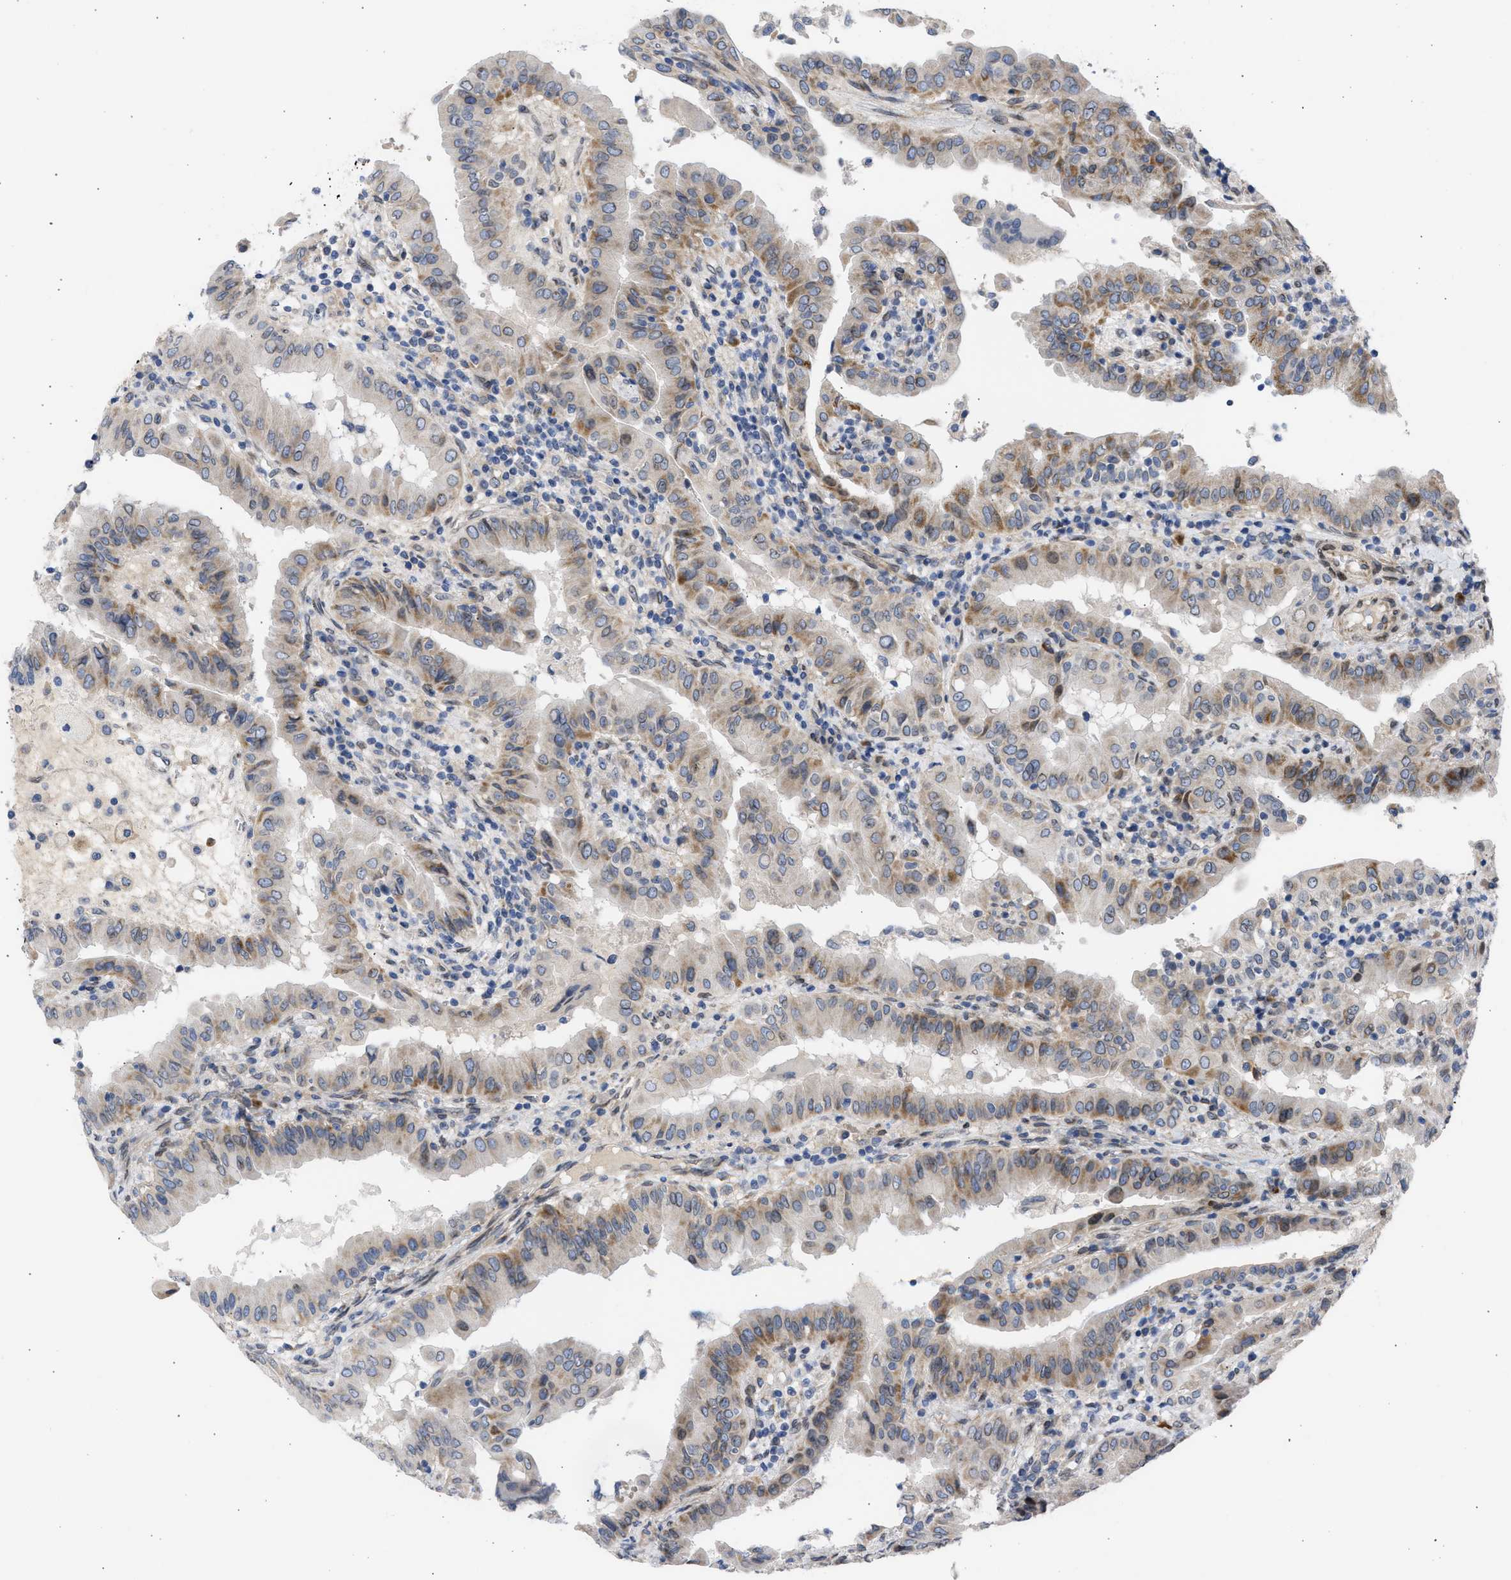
{"staining": {"intensity": "moderate", "quantity": "25%-75%", "location": "cytoplasmic/membranous"}, "tissue": "thyroid cancer", "cell_type": "Tumor cells", "image_type": "cancer", "snomed": [{"axis": "morphology", "description": "Papillary adenocarcinoma, NOS"}, {"axis": "topography", "description": "Thyroid gland"}], "caption": "Tumor cells exhibit medium levels of moderate cytoplasmic/membranous positivity in about 25%-75% of cells in thyroid cancer (papillary adenocarcinoma).", "gene": "NUP35", "patient": {"sex": "male", "age": 33}}